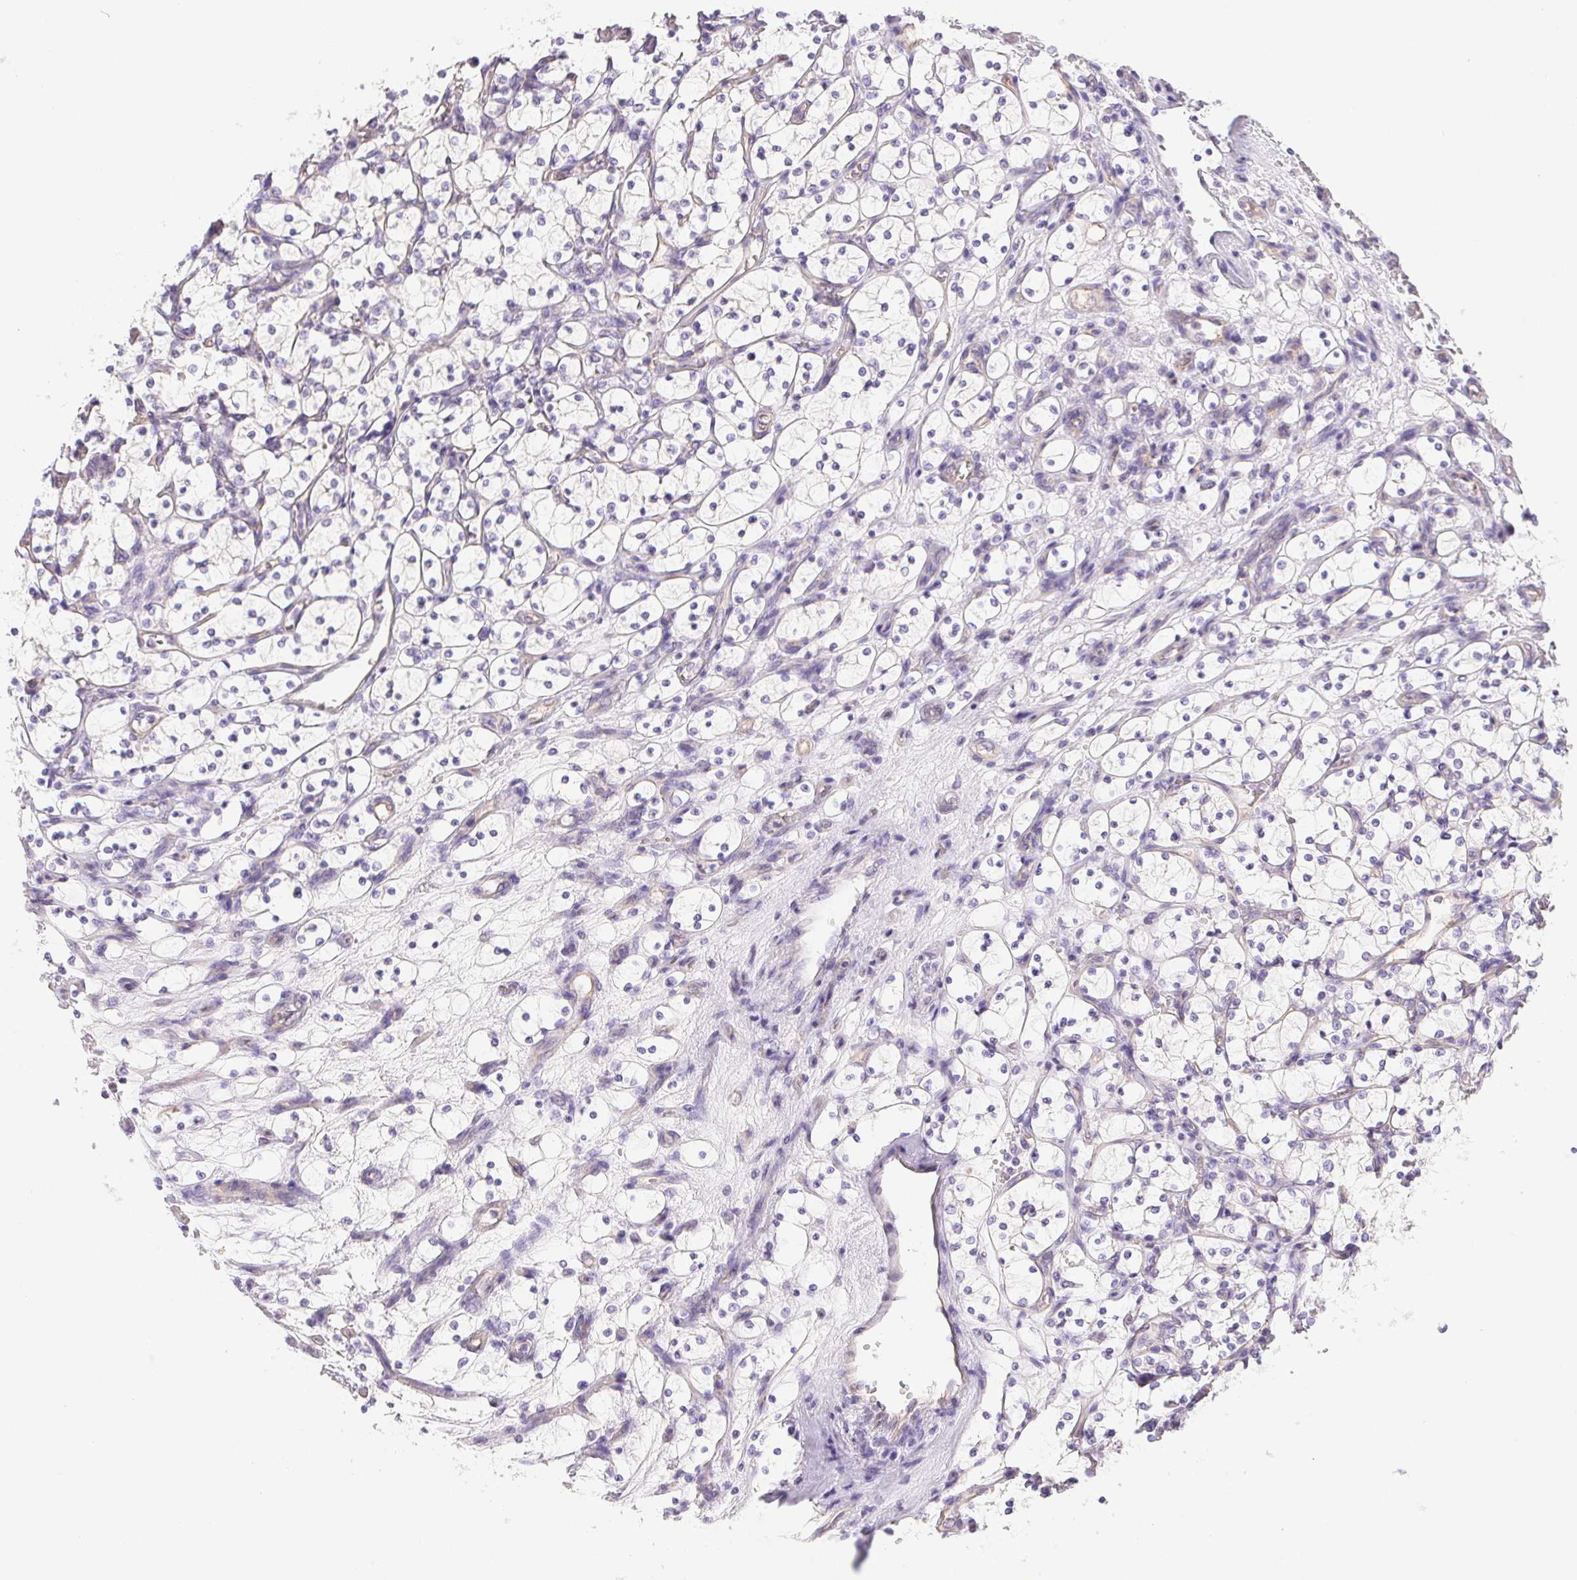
{"staining": {"intensity": "negative", "quantity": "none", "location": "none"}, "tissue": "renal cancer", "cell_type": "Tumor cells", "image_type": "cancer", "snomed": [{"axis": "morphology", "description": "Adenocarcinoma, NOS"}, {"axis": "topography", "description": "Kidney"}], "caption": "Immunohistochemistry (IHC) photomicrograph of renal cancer stained for a protein (brown), which shows no positivity in tumor cells.", "gene": "PNLIP", "patient": {"sex": "female", "age": 69}}